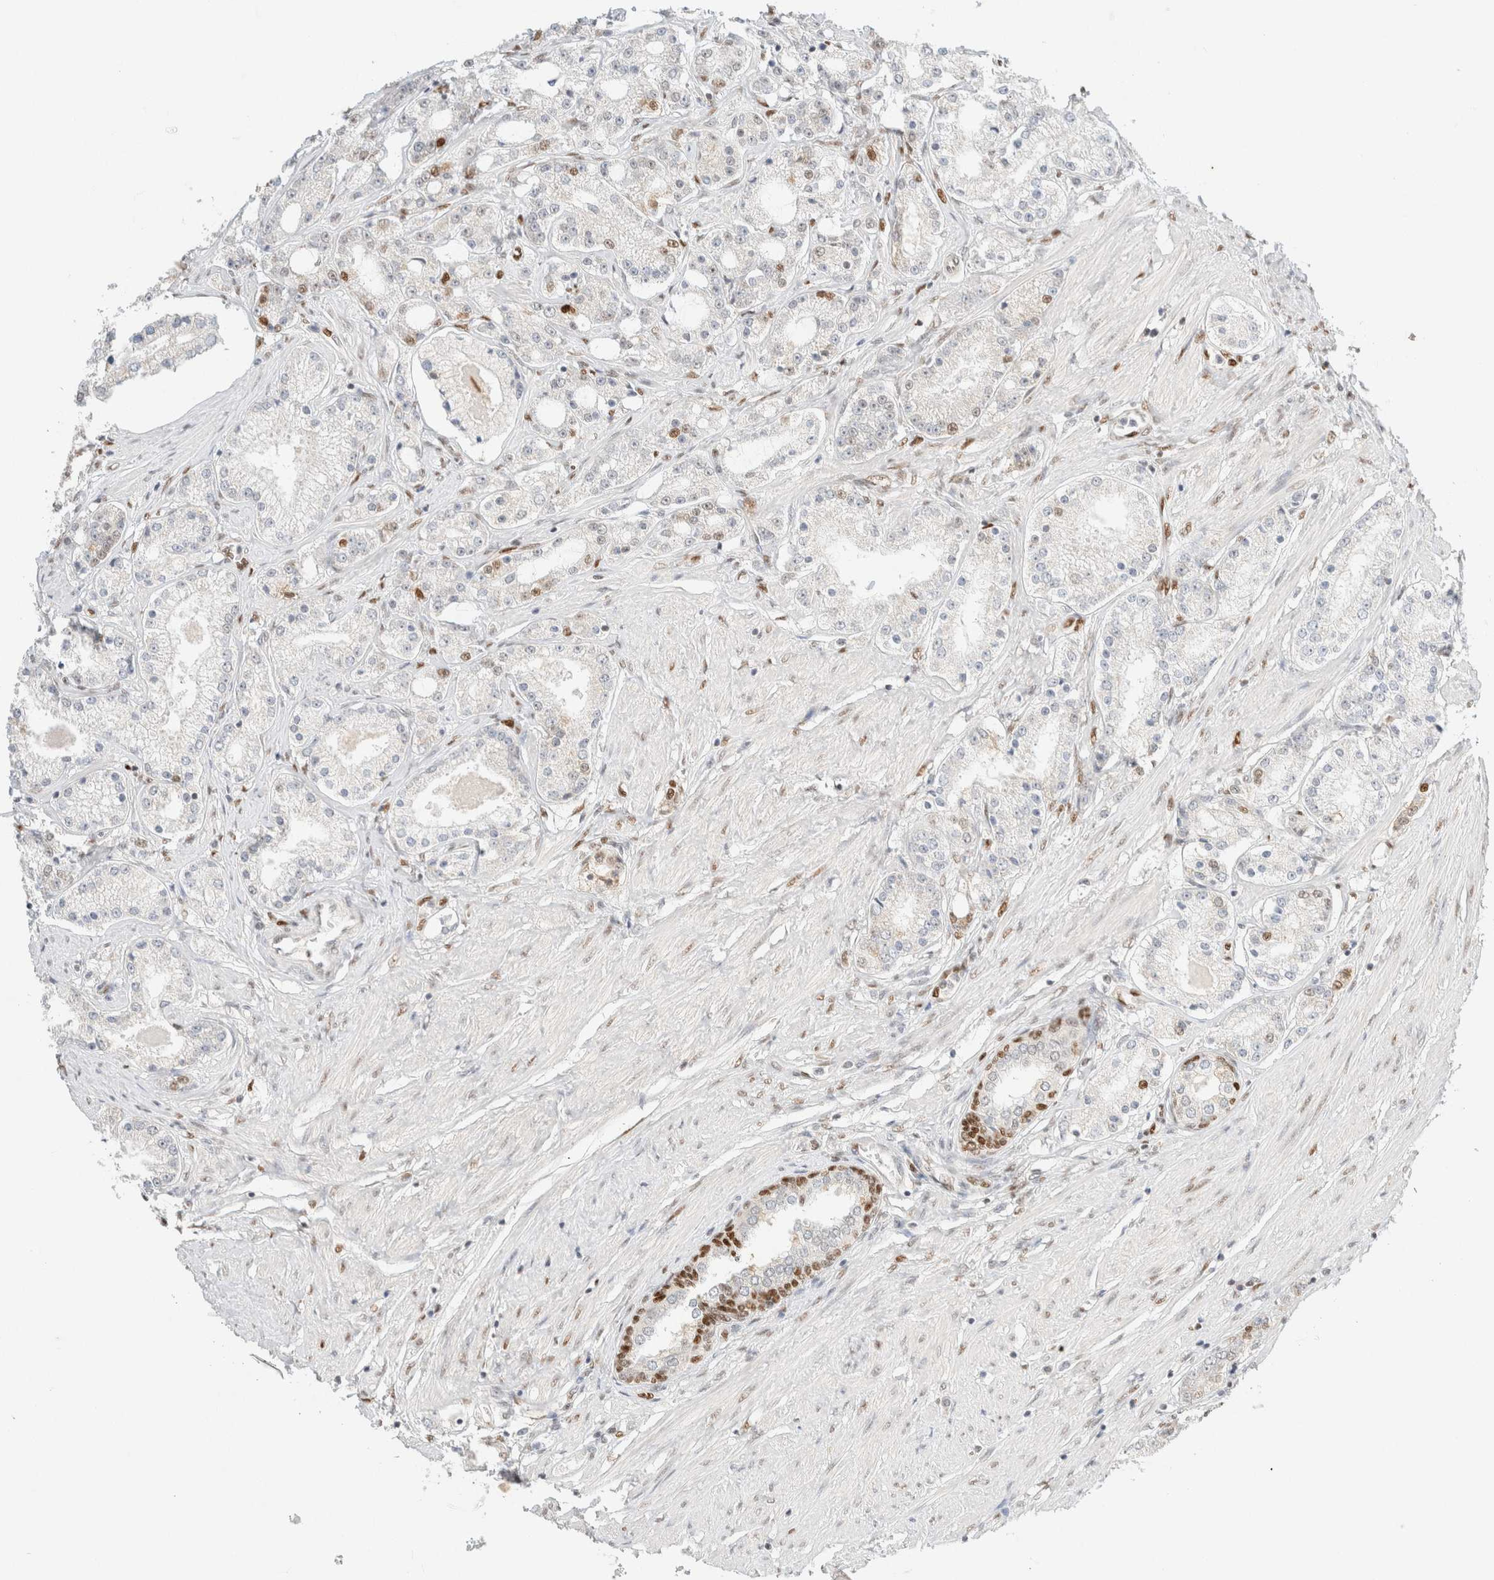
{"staining": {"intensity": "negative", "quantity": "none", "location": "none"}, "tissue": "prostate cancer", "cell_type": "Tumor cells", "image_type": "cancer", "snomed": [{"axis": "morphology", "description": "Adenocarcinoma, Low grade"}, {"axis": "topography", "description": "Prostate"}], "caption": "There is no significant positivity in tumor cells of prostate adenocarcinoma (low-grade).", "gene": "DDB2", "patient": {"sex": "male", "age": 63}}